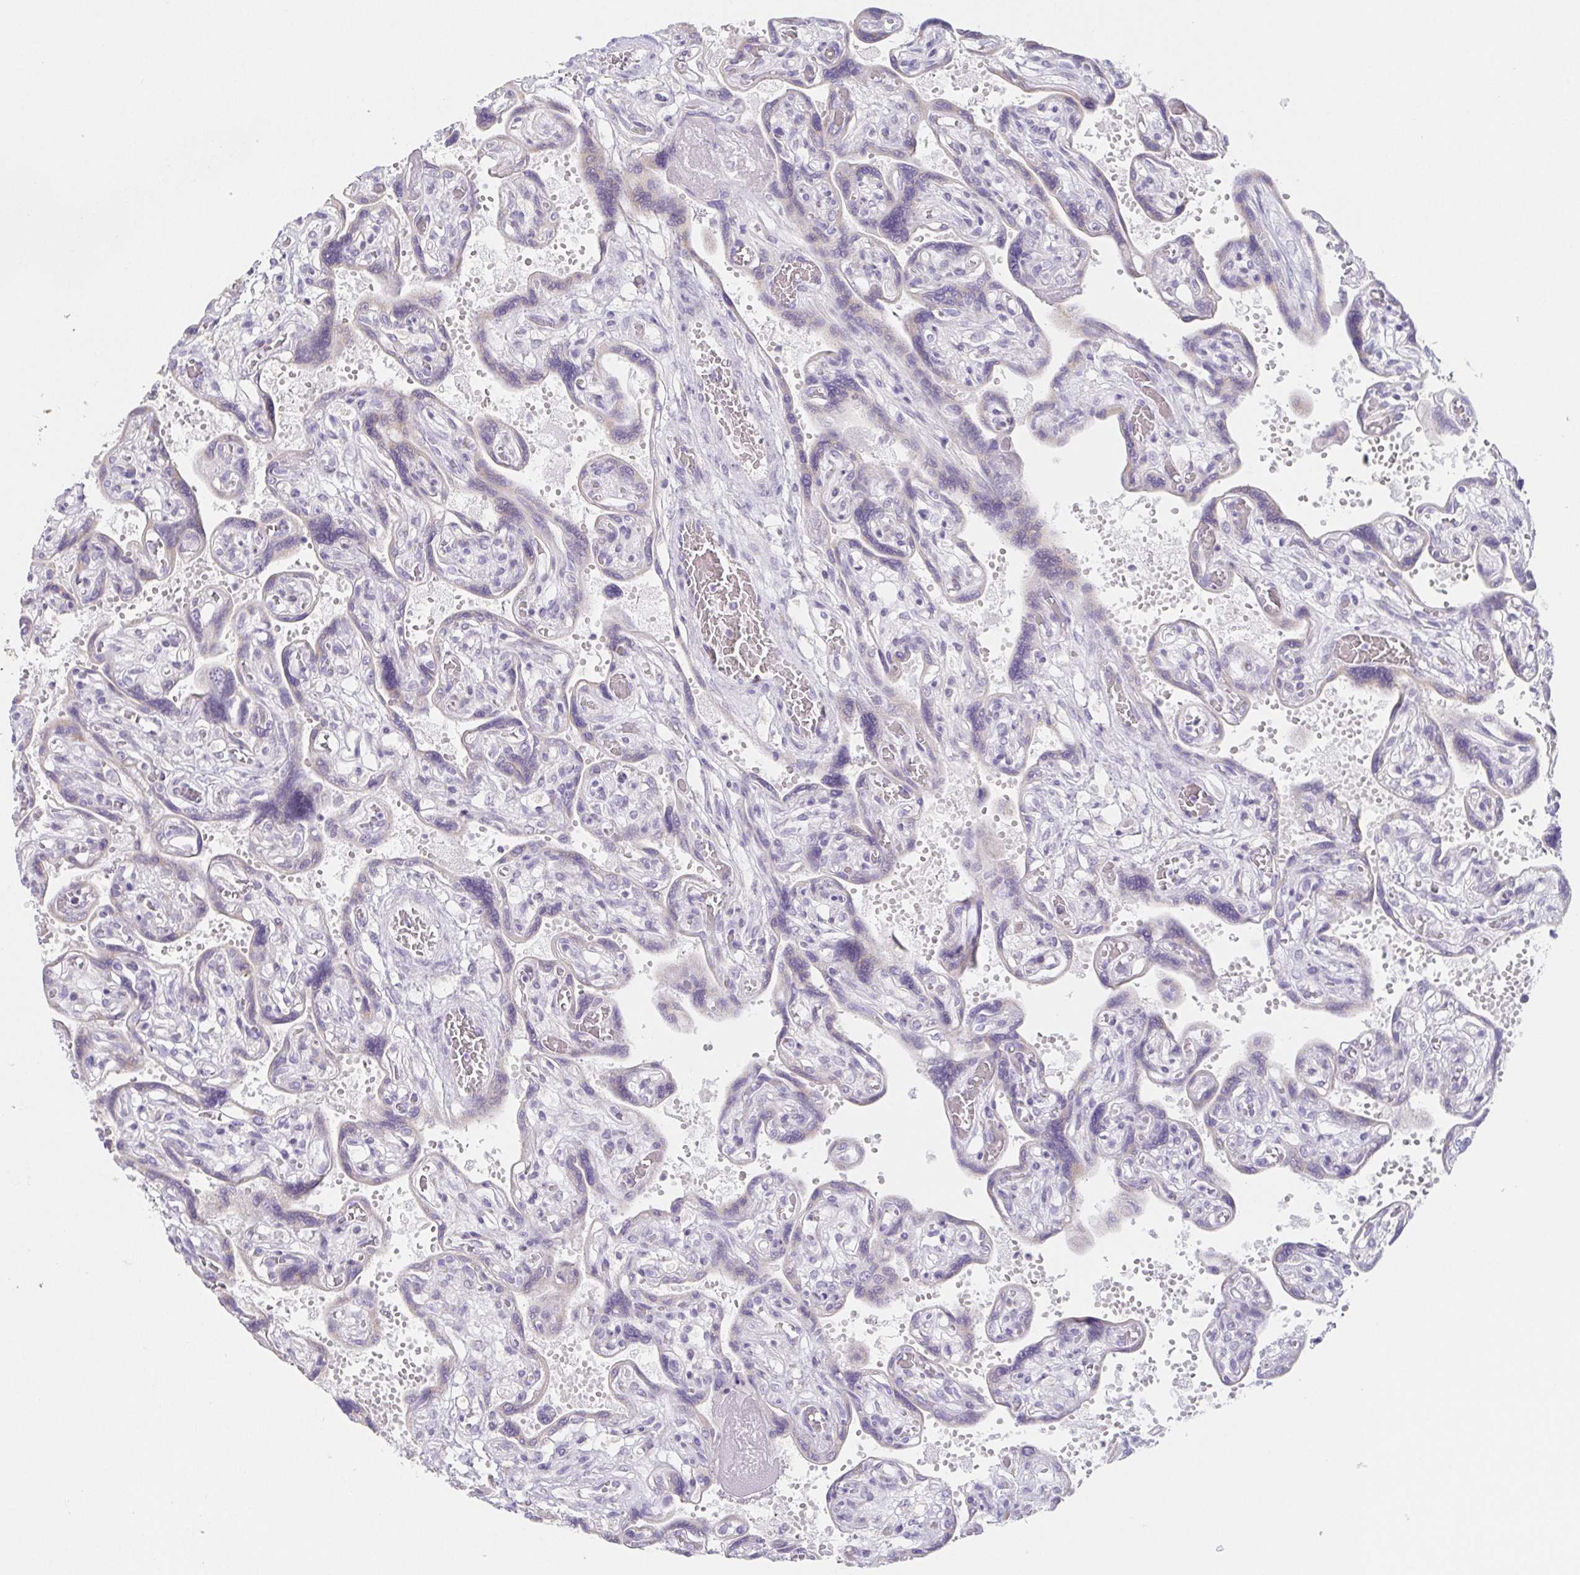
{"staining": {"intensity": "negative", "quantity": "none", "location": "none"}, "tissue": "placenta", "cell_type": "Trophoblastic cells", "image_type": "normal", "snomed": [{"axis": "morphology", "description": "Normal tissue, NOS"}, {"axis": "topography", "description": "Placenta"}], "caption": "Immunohistochemistry of benign placenta exhibits no expression in trophoblastic cells.", "gene": "HDGFL1", "patient": {"sex": "female", "age": 32}}